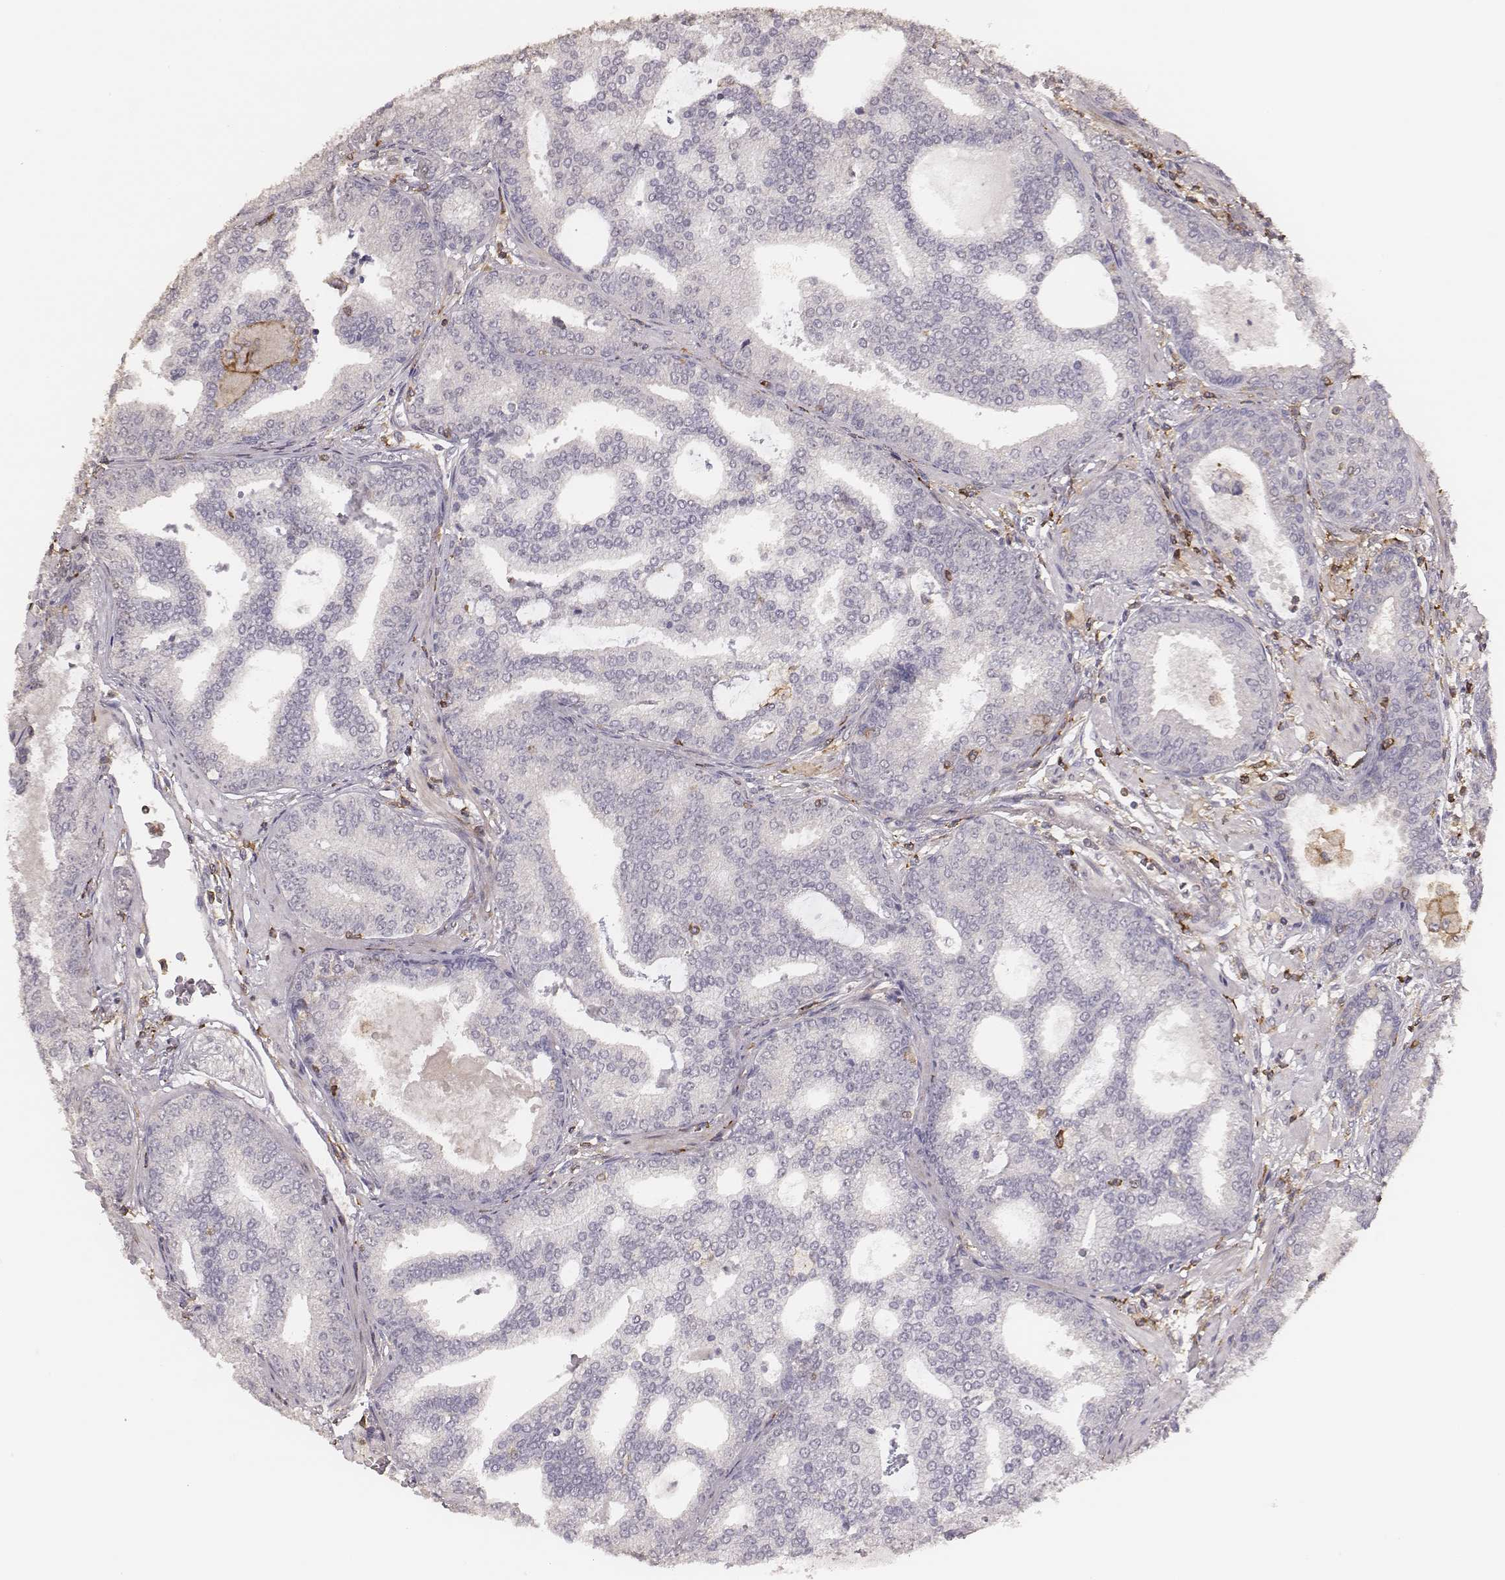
{"staining": {"intensity": "negative", "quantity": "none", "location": "none"}, "tissue": "prostate cancer", "cell_type": "Tumor cells", "image_type": "cancer", "snomed": [{"axis": "morphology", "description": "Adenocarcinoma, NOS"}, {"axis": "topography", "description": "Prostate"}], "caption": "An immunohistochemistry image of prostate cancer is shown. There is no staining in tumor cells of prostate cancer.", "gene": "PILRA", "patient": {"sex": "male", "age": 64}}